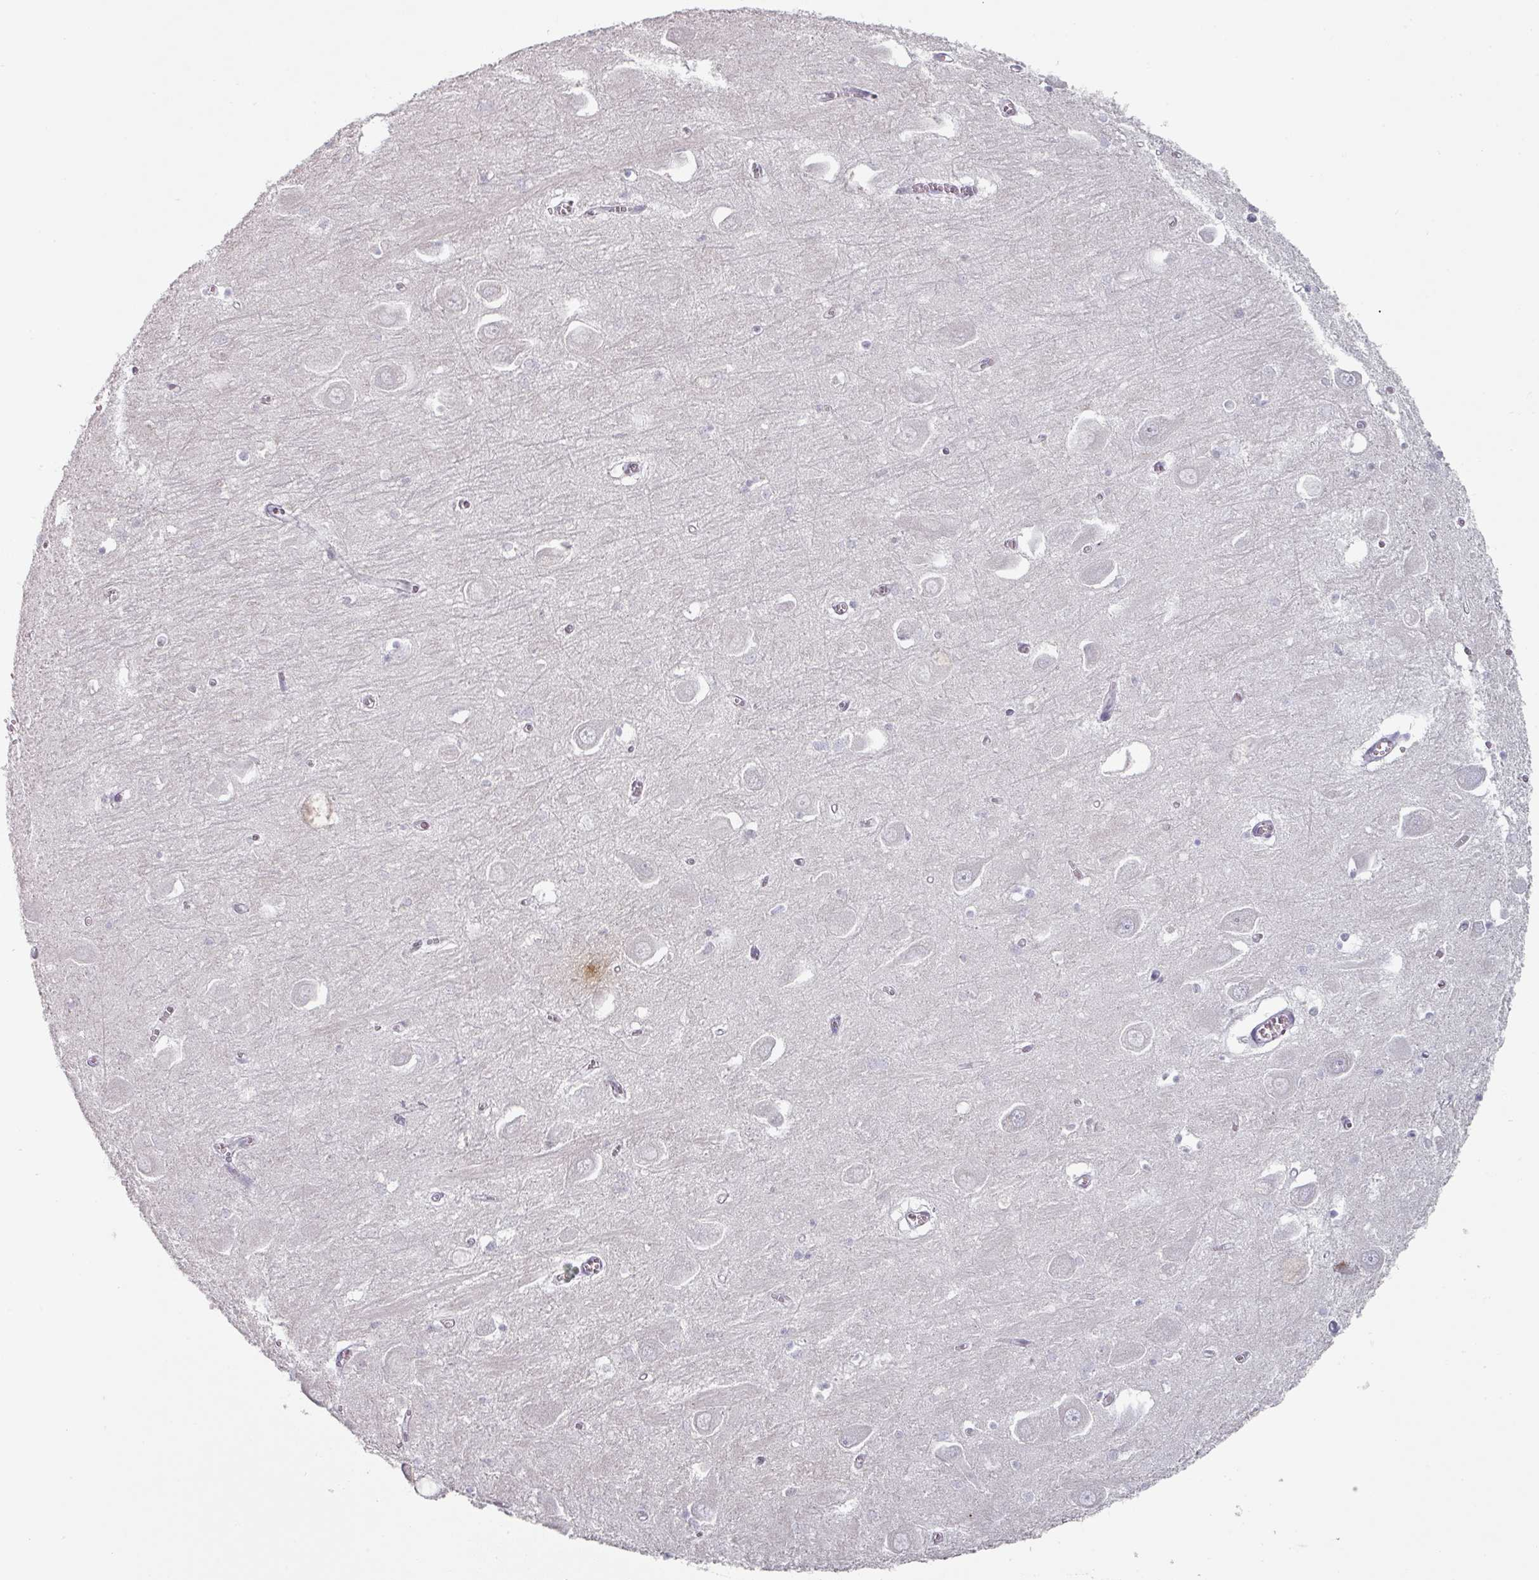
{"staining": {"intensity": "negative", "quantity": "none", "location": "none"}, "tissue": "hippocampus", "cell_type": "Glial cells", "image_type": "normal", "snomed": [{"axis": "morphology", "description": "Normal tissue, NOS"}, {"axis": "topography", "description": "Hippocampus"}], "caption": "Immunohistochemical staining of normal hippocampus displays no significant expression in glial cells. (Stains: DAB immunohistochemistry (IHC) with hematoxylin counter stain, Microscopy: brightfield microscopy at high magnification).", "gene": "SPRR1A", "patient": {"sex": "male", "age": 70}}